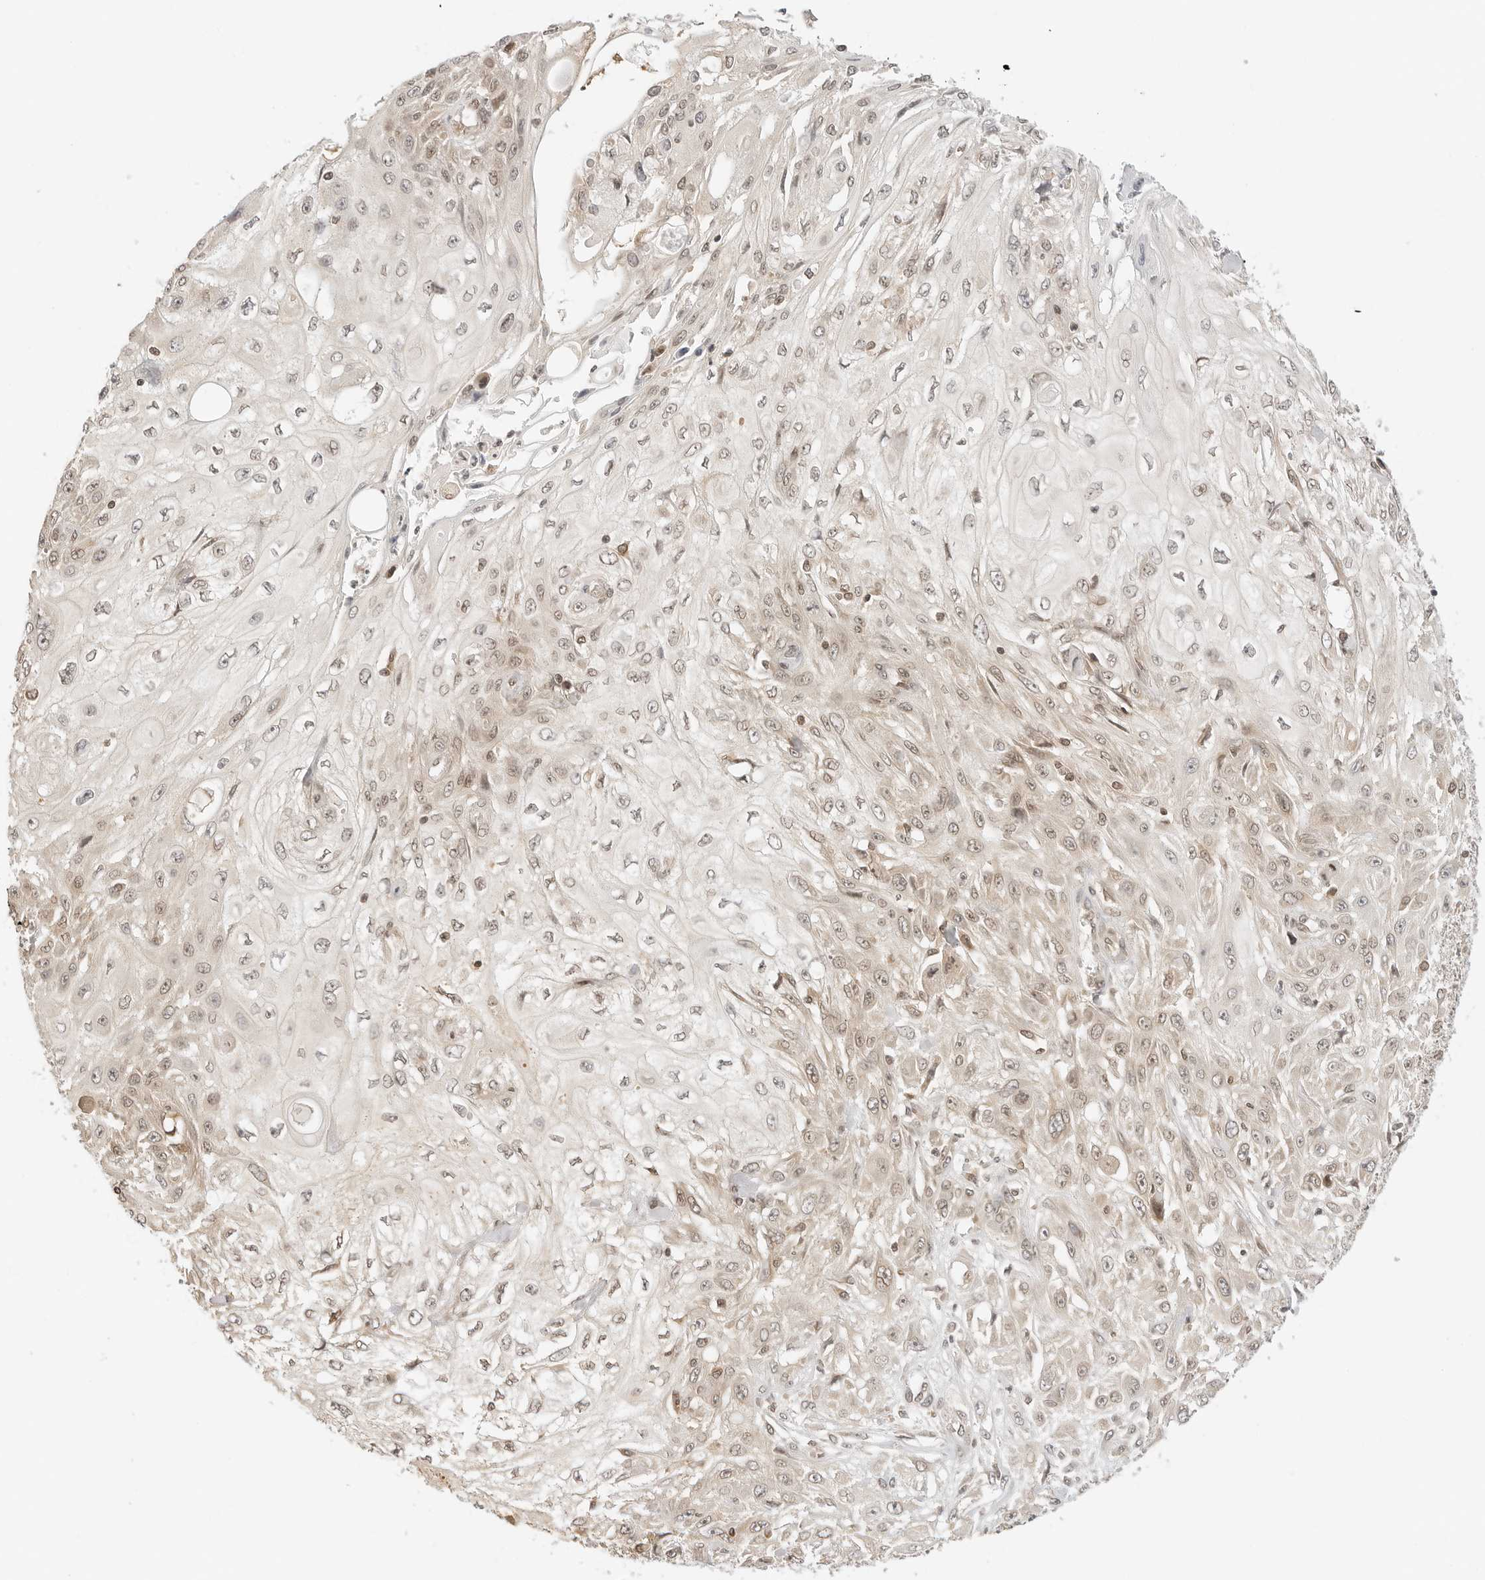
{"staining": {"intensity": "weak", "quantity": "25%-75%", "location": "cytoplasmic/membranous,nuclear"}, "tissue": "skin cancer", "cell_type": "Tumor cells", "image_type": "cancer", "snomed": [{"axis": "morphology", "description": "Squamous cell carcinoma, NOS"}, {"axis": "morphology", "description": "Squamous cell carcinoma, metastatic, NOS"}, {"axis": "topography", "description": "Skin"}, {"axis": "topography", "description": "Lymph node"}], "caption": "Human skin squamous cell carcinoma stained with a protein marker exhibits weak staining in tumor cells.", "gene": "POLH", "patient": {"sex": "male", "age": 75}}